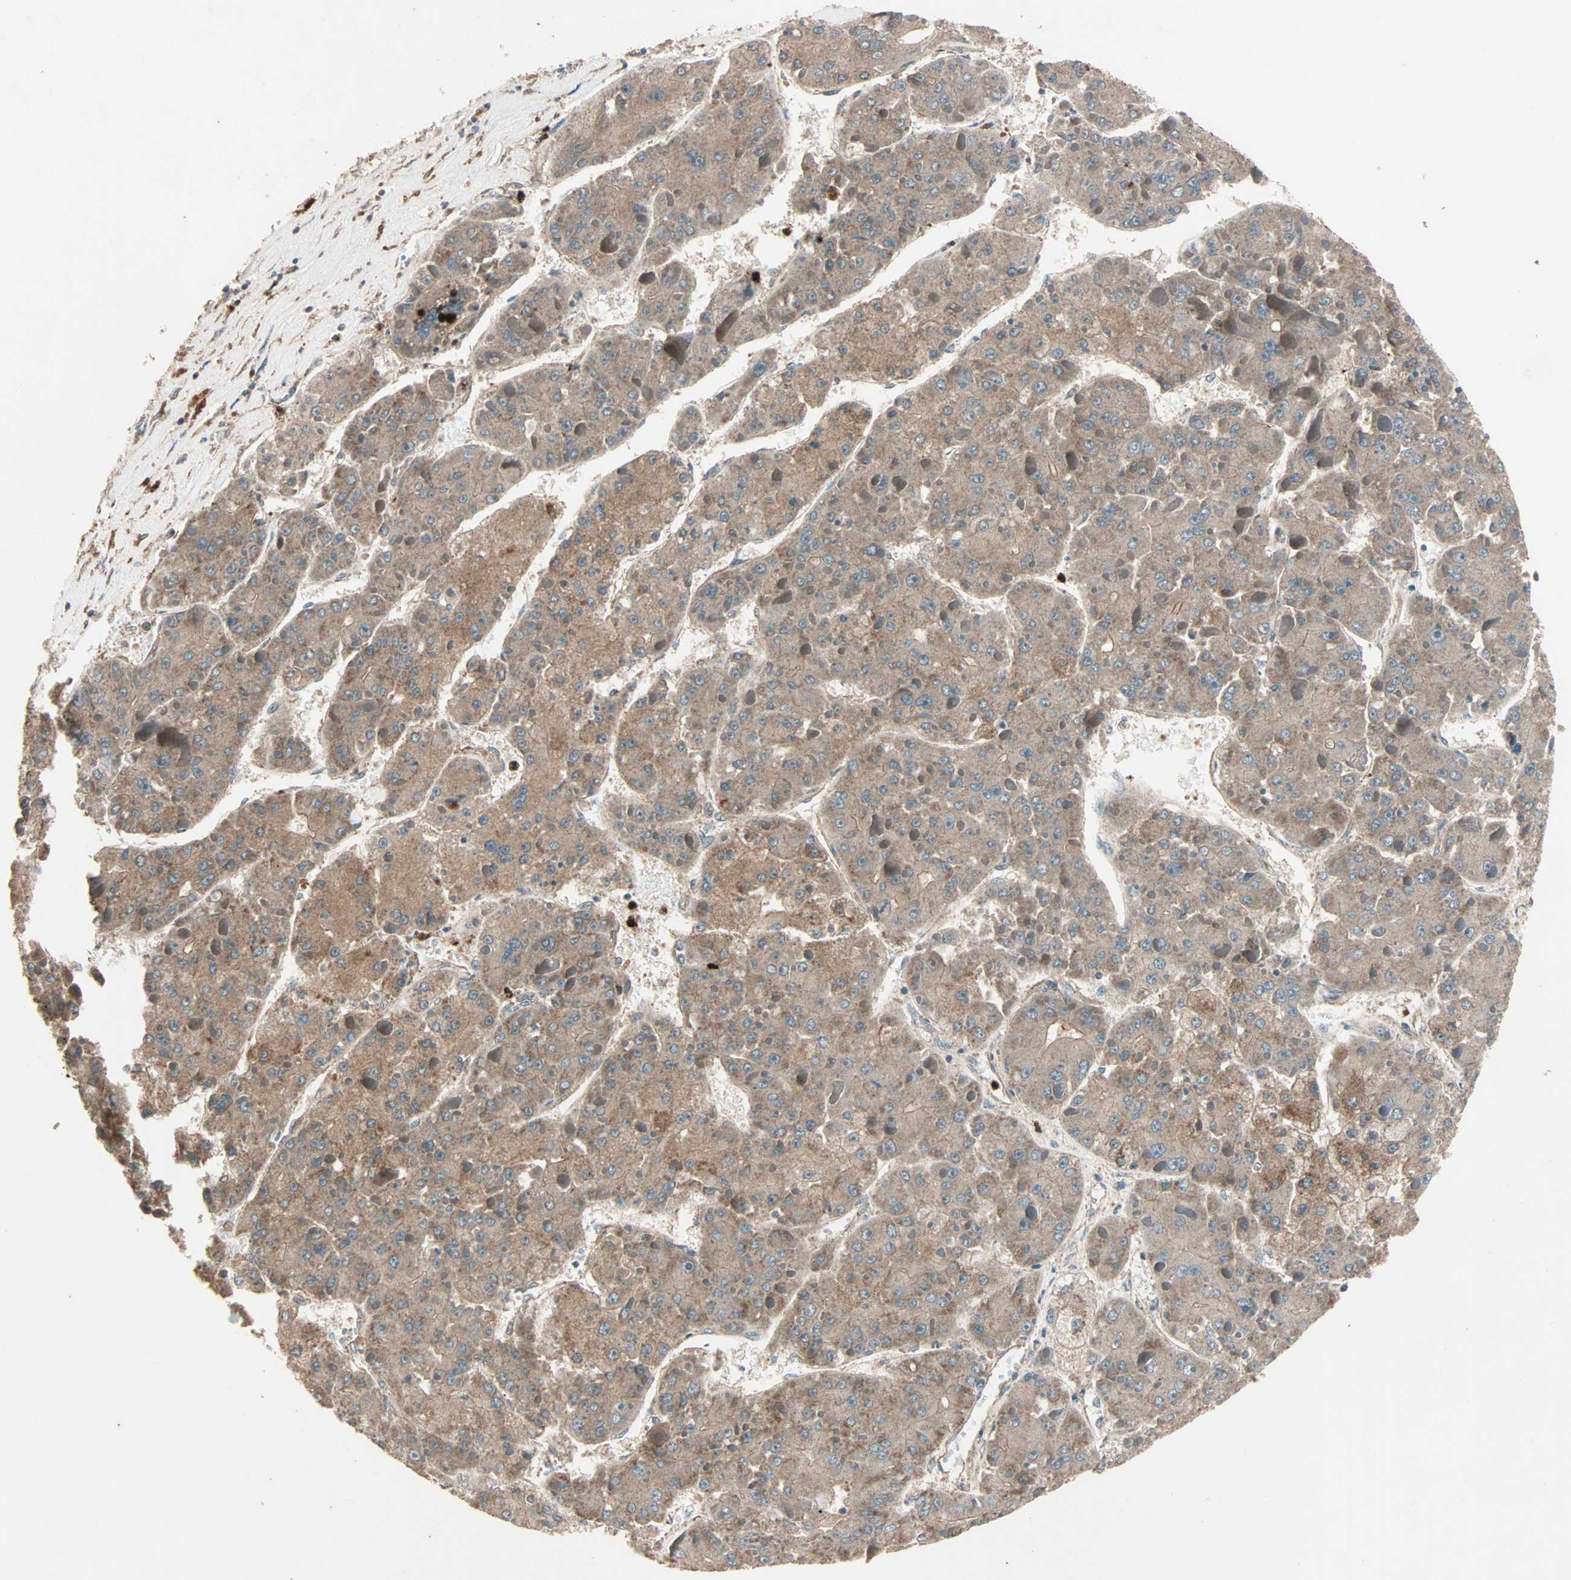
{"staining": {"intensity": "moderate", "quantity": ">75%", "location": "cytoplasmic/membranous"}, "tissue": "liver cancer", "cell_type": "Tumor cells", "image_type": "cancer", "snomed": [{"axis": "morphology", "description": "Carcinoma, Hepatocellular, NOS"}, {"axis": "topography", "description": "Liver"}], "caption": "Immunohistochemical staining of human liver cancer displays medium levels of moderate cytoplasmic/membranous protein staining in approximately >75% of tumor cells.", "gene": "GCK", "patient": {"sex": "female", "age": 73}}